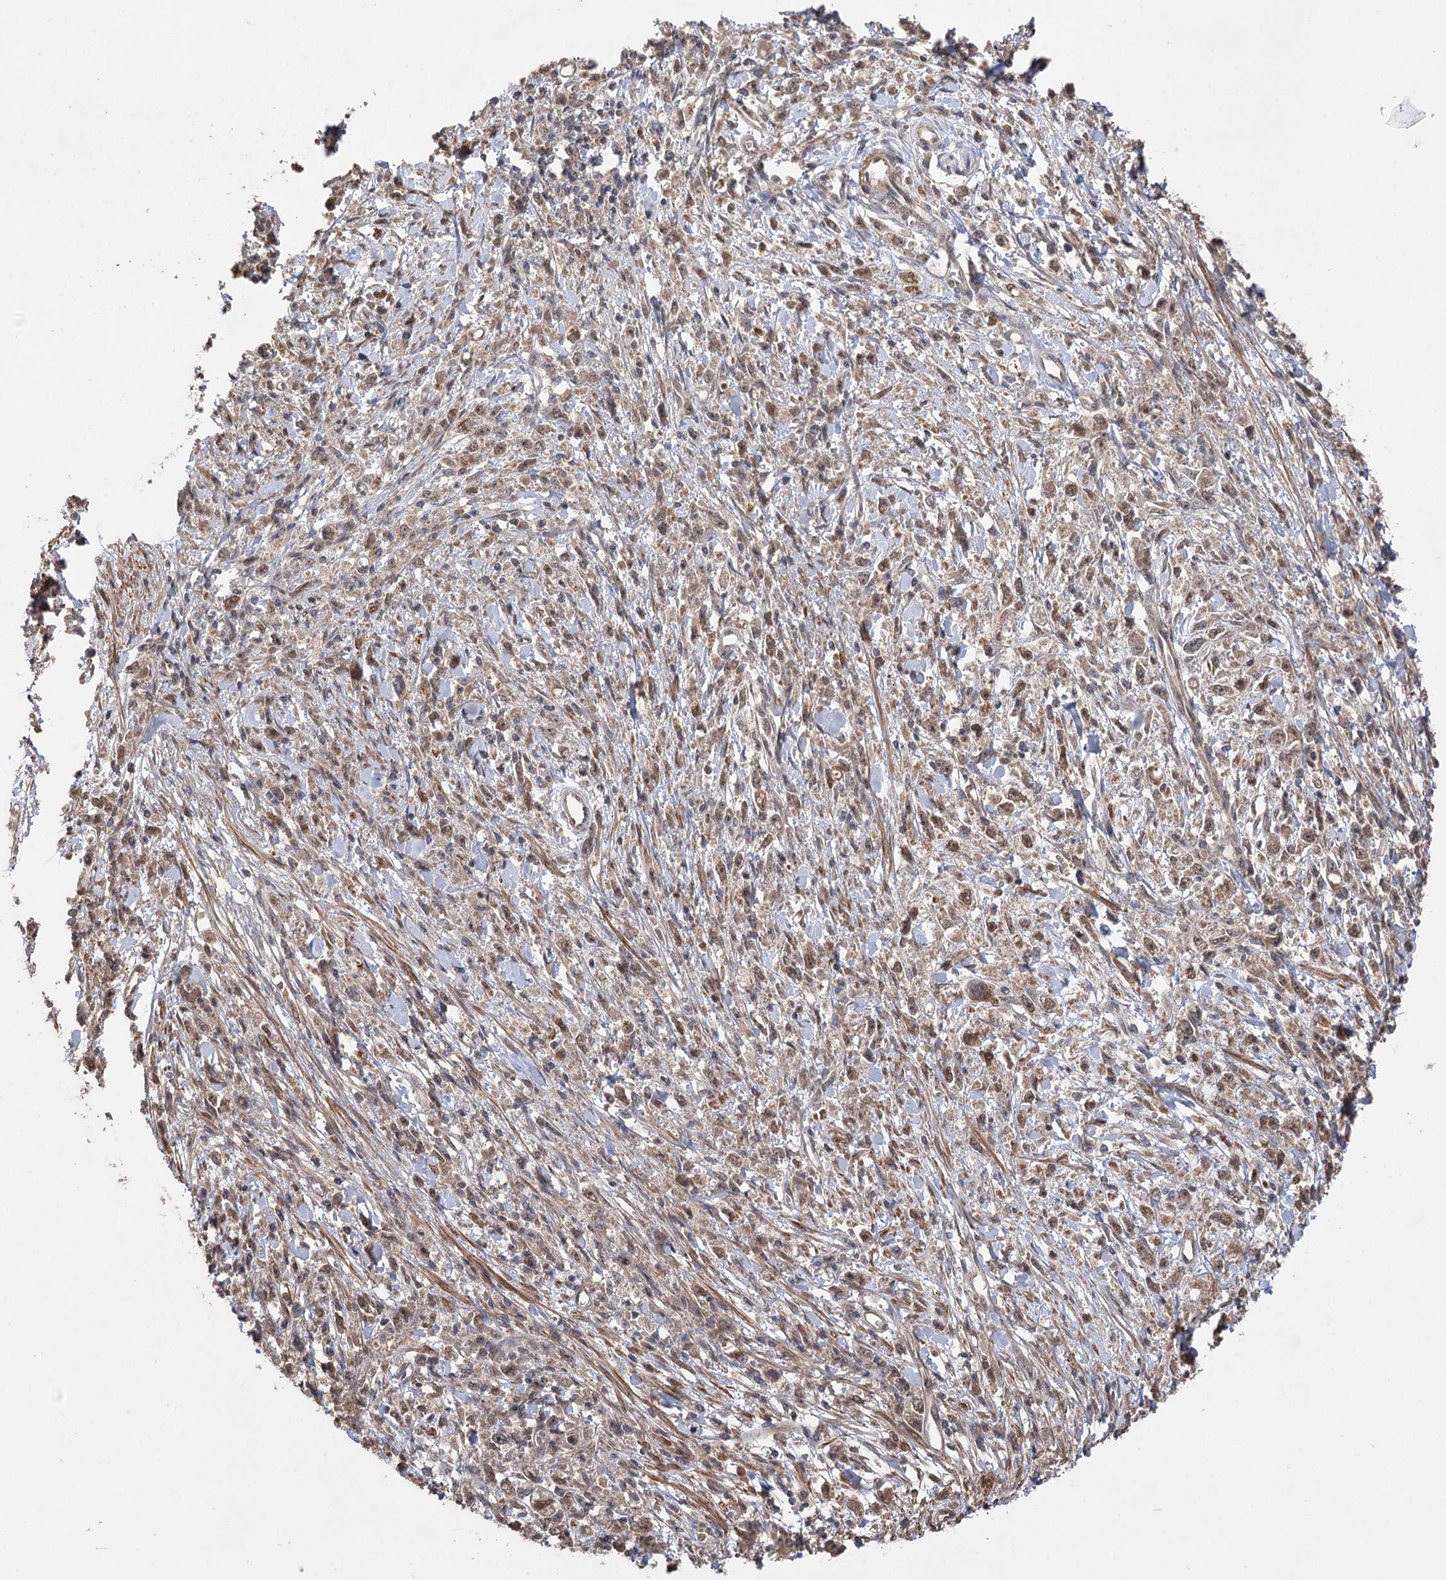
{"staining": {"intensity": "moderate", "quantity": ">75%", "location": "cytoplasmic/membranous,nuclear"}, "tissue": "stomach cancer", "cell_type": "Tumor cells", "image_type": "cancer", "snomed": [{"axis": "morphology", "description": "Adenocarcinoma, NOS"}, {"axis": "topography", "description": "Stomach"}], "caption": "Immunohistochemistry (DAB (3,3'-diaminobenzidine)) staining of human stomach cancer (adenocarcinoma) exhibits moderate cytoplasmic/membranous and nuclear protein positivity in approximately >75% of tumor cells.", "gene": "TENM2", "patient": {"sex": "female", "age": 59}}